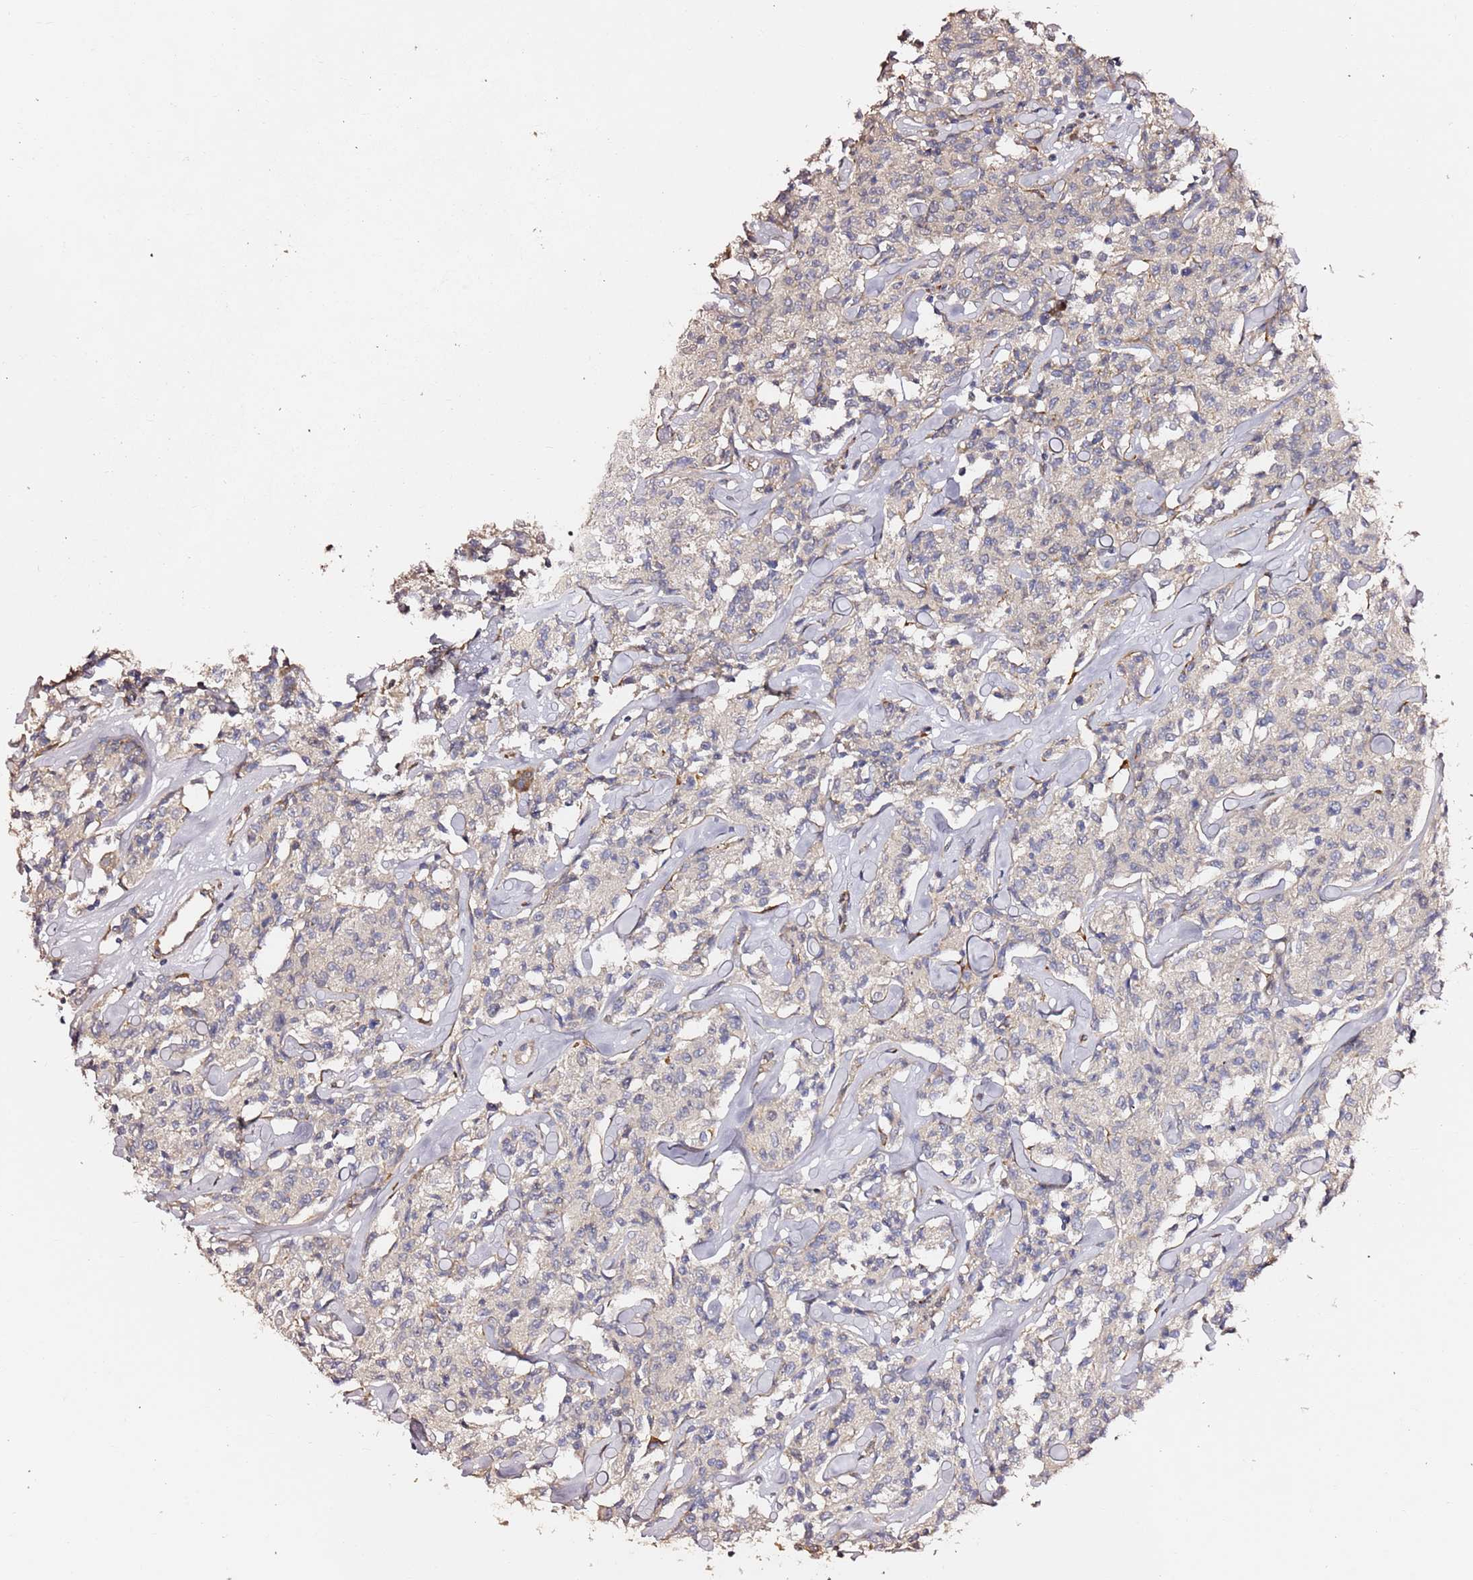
{"staining": {"intensity": "negative", "quantity": "none", "location": "none"}, "tissue": "lymphoma", "cell_type": "Tumor cells", "image_type": "cancer", "snomed": [{"axis": "morphology", "description": "Malignant lymphoma, non-Hodgkin's type, Low grade"}, {"axis": "topography", "description": "Small intestine"}], "caption": "This is a micrograph of immunohistochemistry staining of malignant lymphoma, non-Hodgkin's type (low-grade), which shows no staining in tumor cells. Nuclei are stained in blue.", "gene": "HSD17B7", "patient": {"sex": "female", "age": 59}}